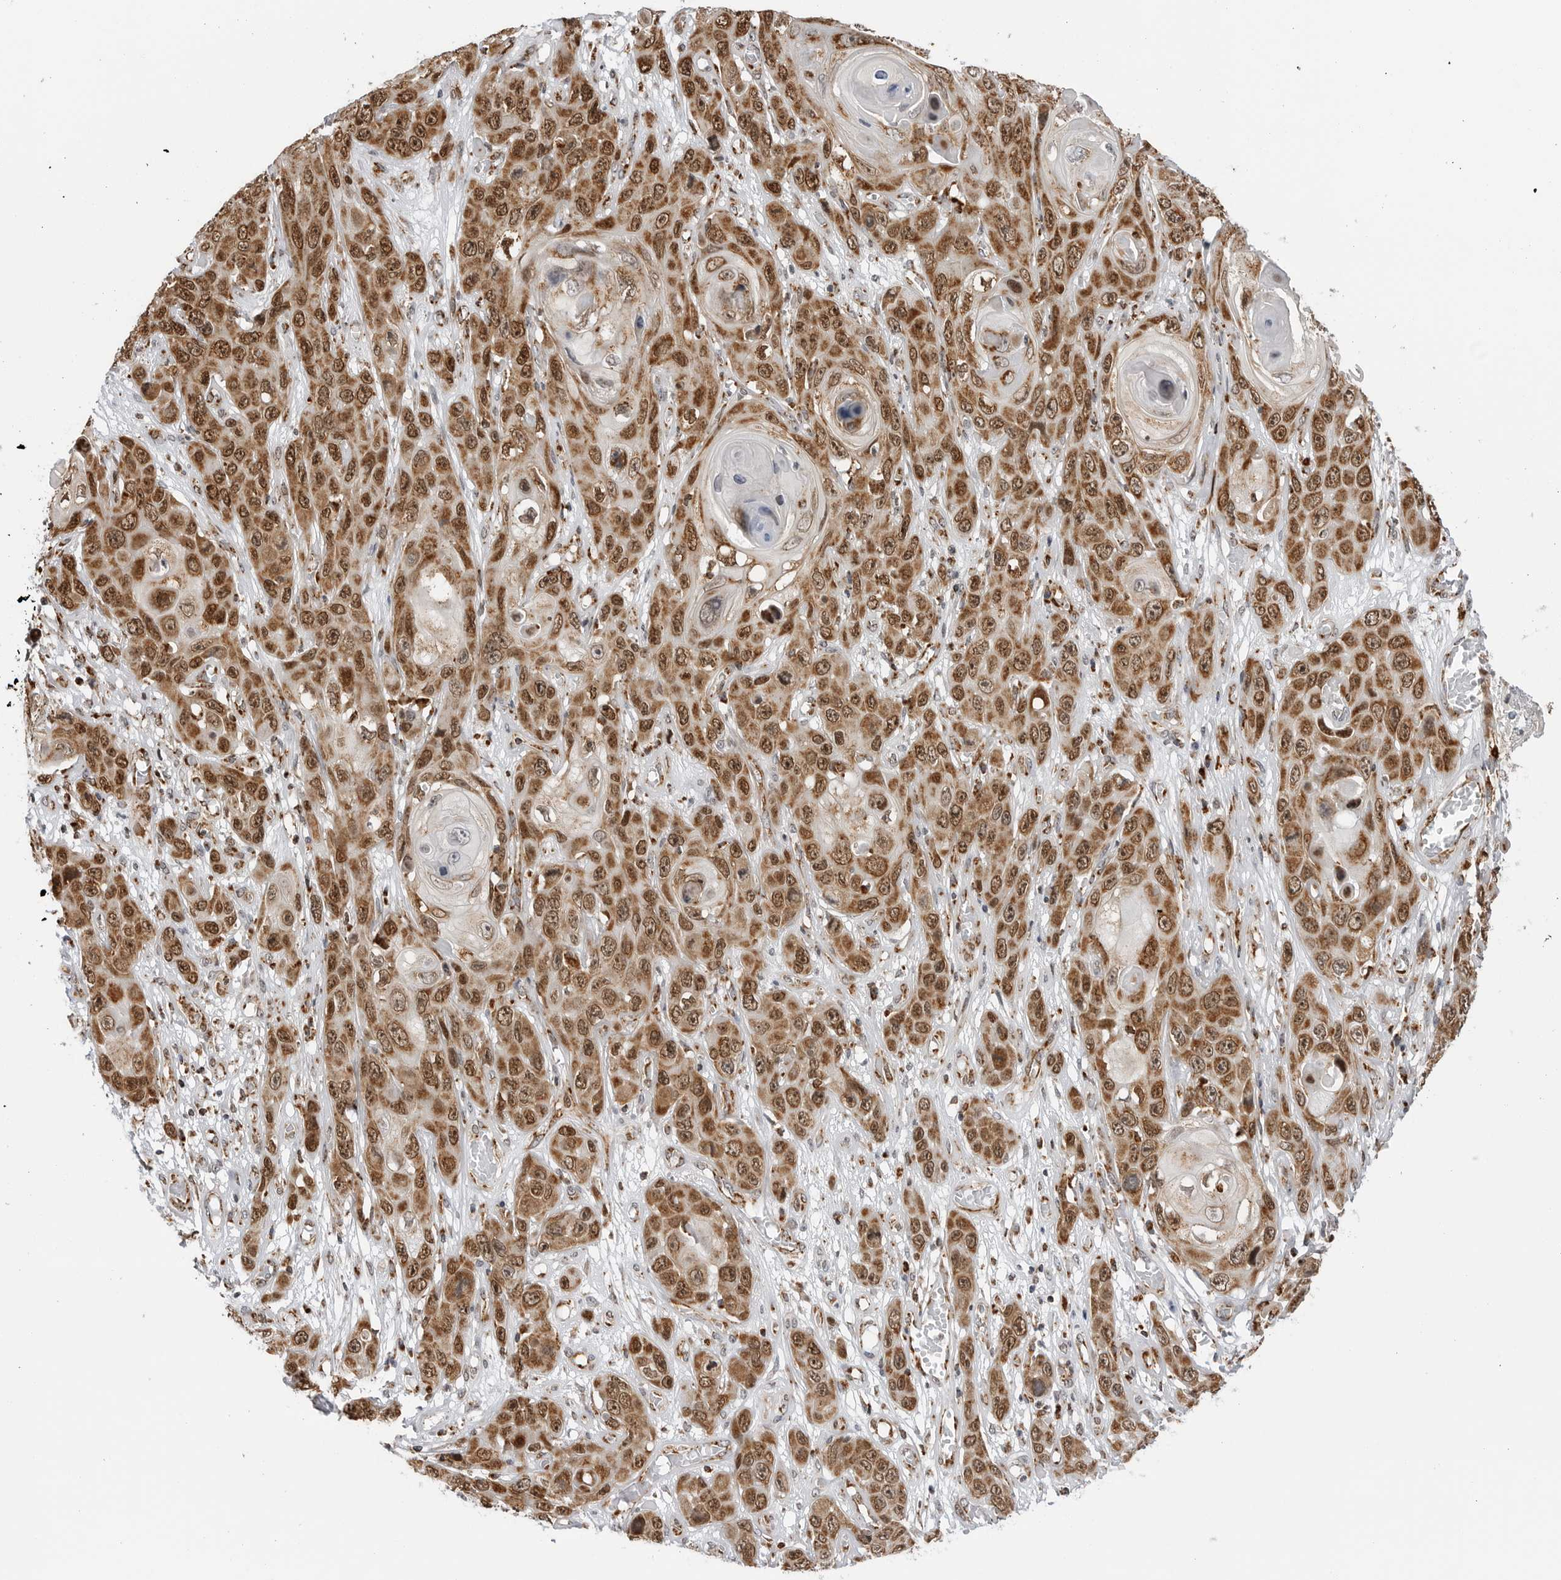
{"staining": {"intensity": "moderate", "quantity": ">75%", "location": "cytoplasmic/membranous,nuclear"}, "tissue": "skin cancer", "cell_type": "Tumor cells", "image_type": "cancer", "snomed": [{"axis": "morphology", "description": "Squamous cell carcinoma, NOS"}, {"axis": "topography", "description": "Skin"}], "caption": "Immunohistochemistry of skin cancer reveals medium levels of moderate cytoplasmic/membranous and nuclear positivity in approximately >75% of tumor cells.", "gene": "COX5A", "patient": {"sex": "male", "age": 55}}